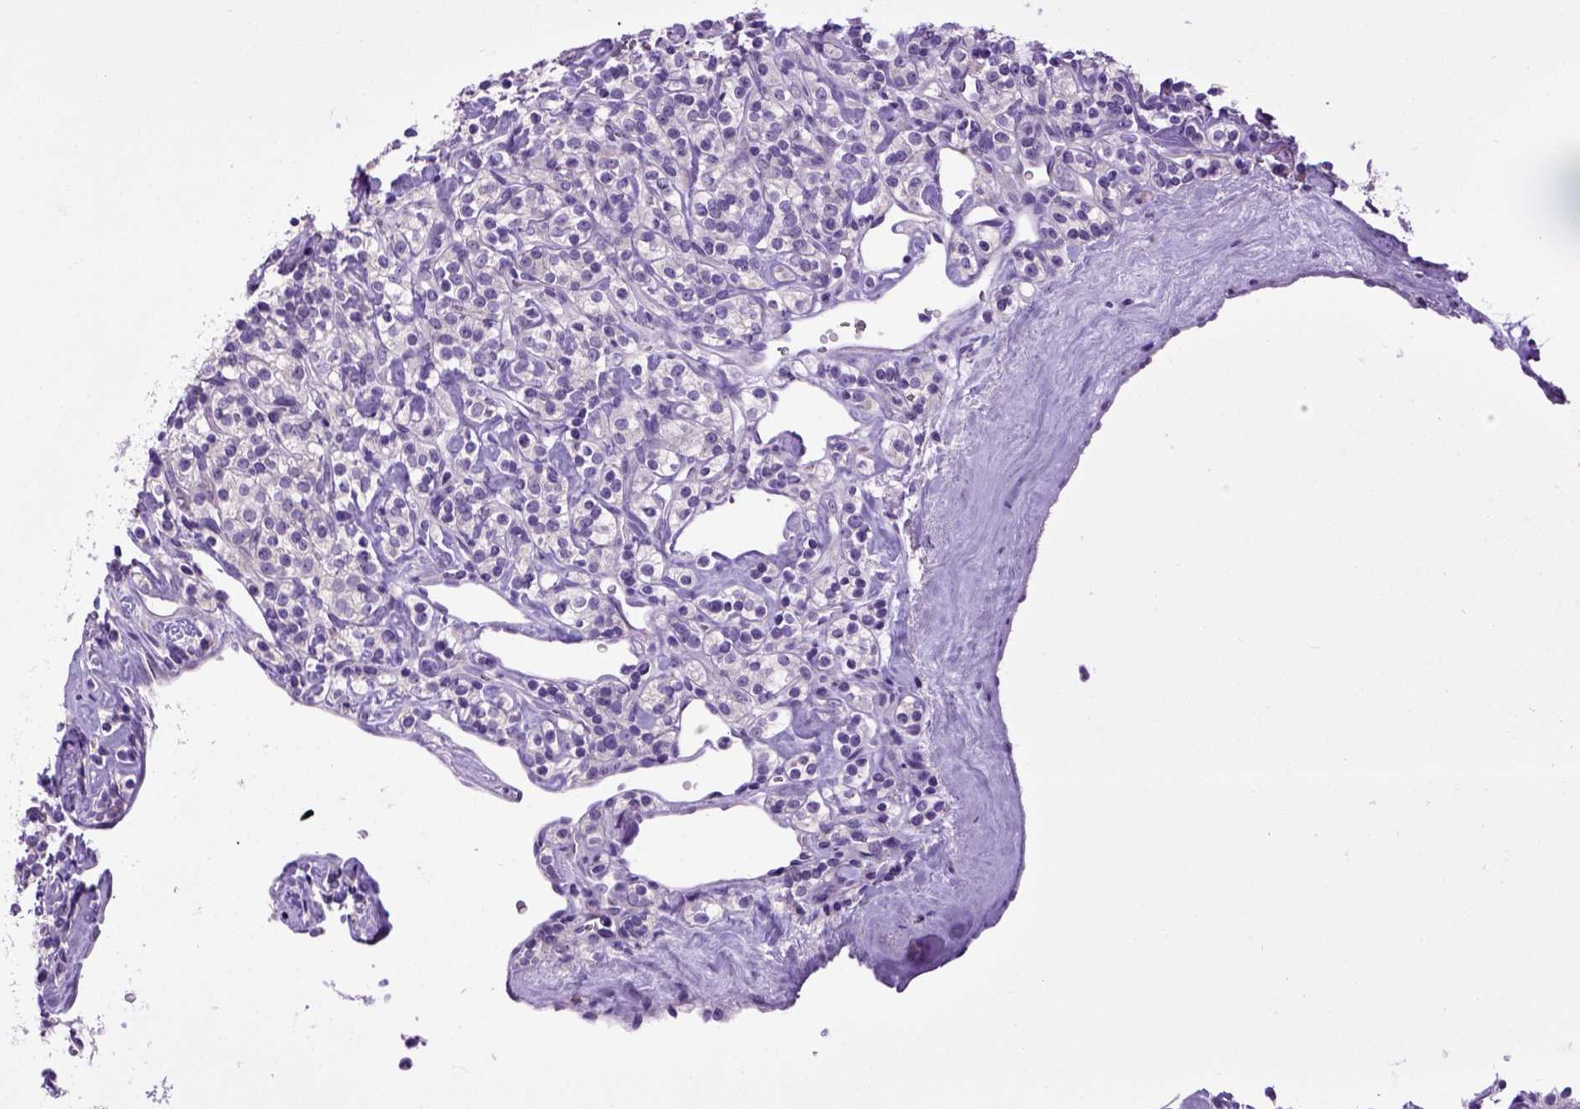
{"staining": {"intensity": "negative", "quantity": "none", "location": "none"}, "tissue": "renal cancer", "cell_type": "Tumor cells", "image_type": "cancer", "snomed": [{"axis": "morphology", "description": "Adenocarcinoma, NOS"}, {"axis": "topography", "description": "Kidney"}], "caption": "The histopathology image shows no significant staining in tumor cells of renal cancer. (Stains: DAB (3,3'-diaminobenzidine) immunohistochemistry with hematoxylin counter stain, Microscopy: brightfield microscopy at high magnification).", "gene": "CDH1", "patient": {"sex": "male", "age": 77}}